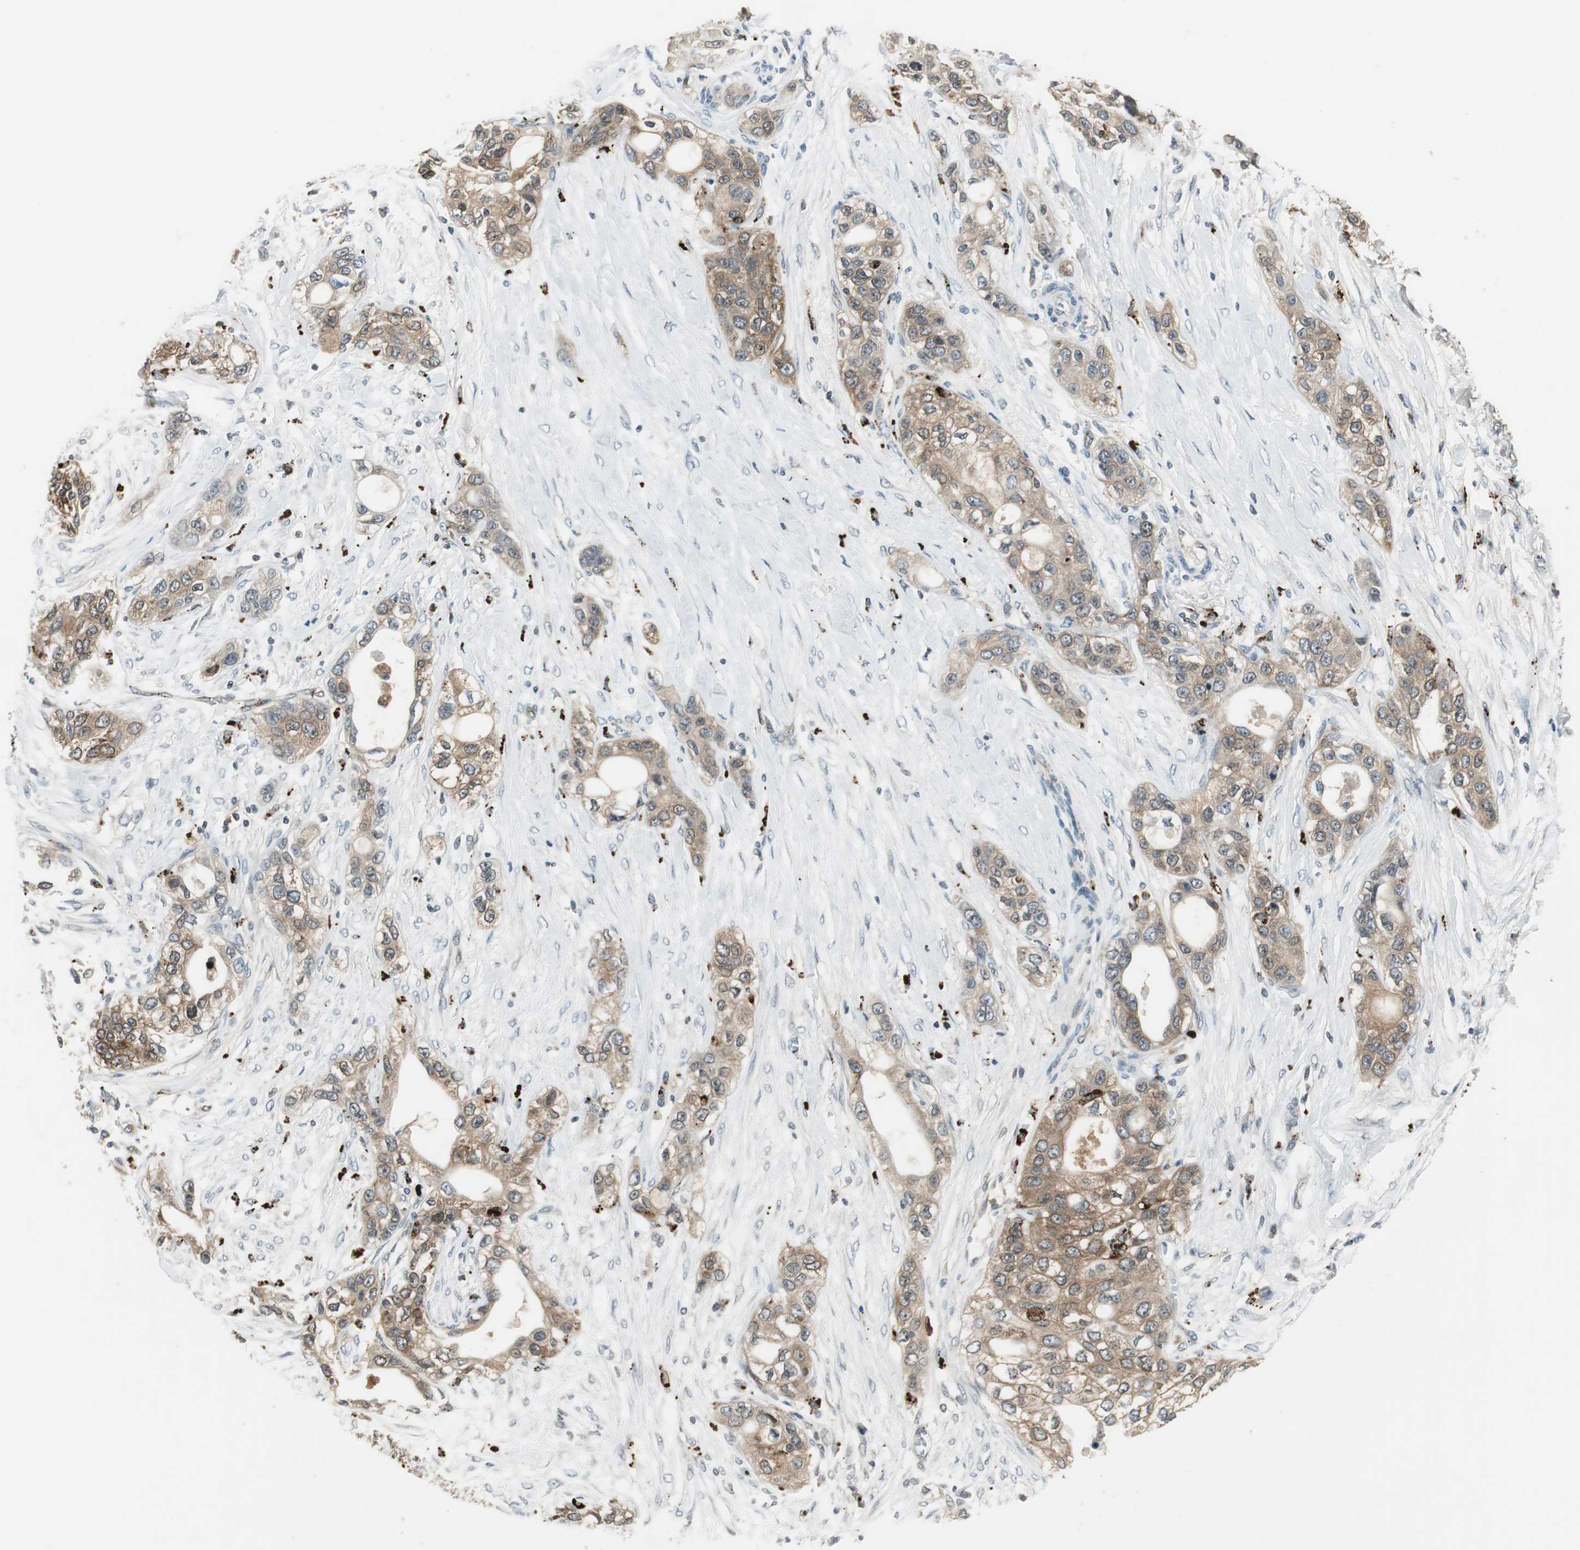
{"staining": {"intensity": "weak", "quantity": ">75%", "location": "cytoplasmic/membranous"}, "tissue": "pancreatic cancer", "cell_type": "Tumor cells", "image_type": "cancer", "snomed": [{"axis": "morphology", "description": "Adenocarcinoma, NOS"}, {"axis": "topography", "description": "Pancreas"}], "caption": "This micrograph exhibits immunohistochemistry (IHC) staining of pancreatic cancer, with low weak cytoplasmic/membranous expression in about >75% of tumor cells.", "gene": "NCK1", "patient": {"sex": "female", "age": 70}}